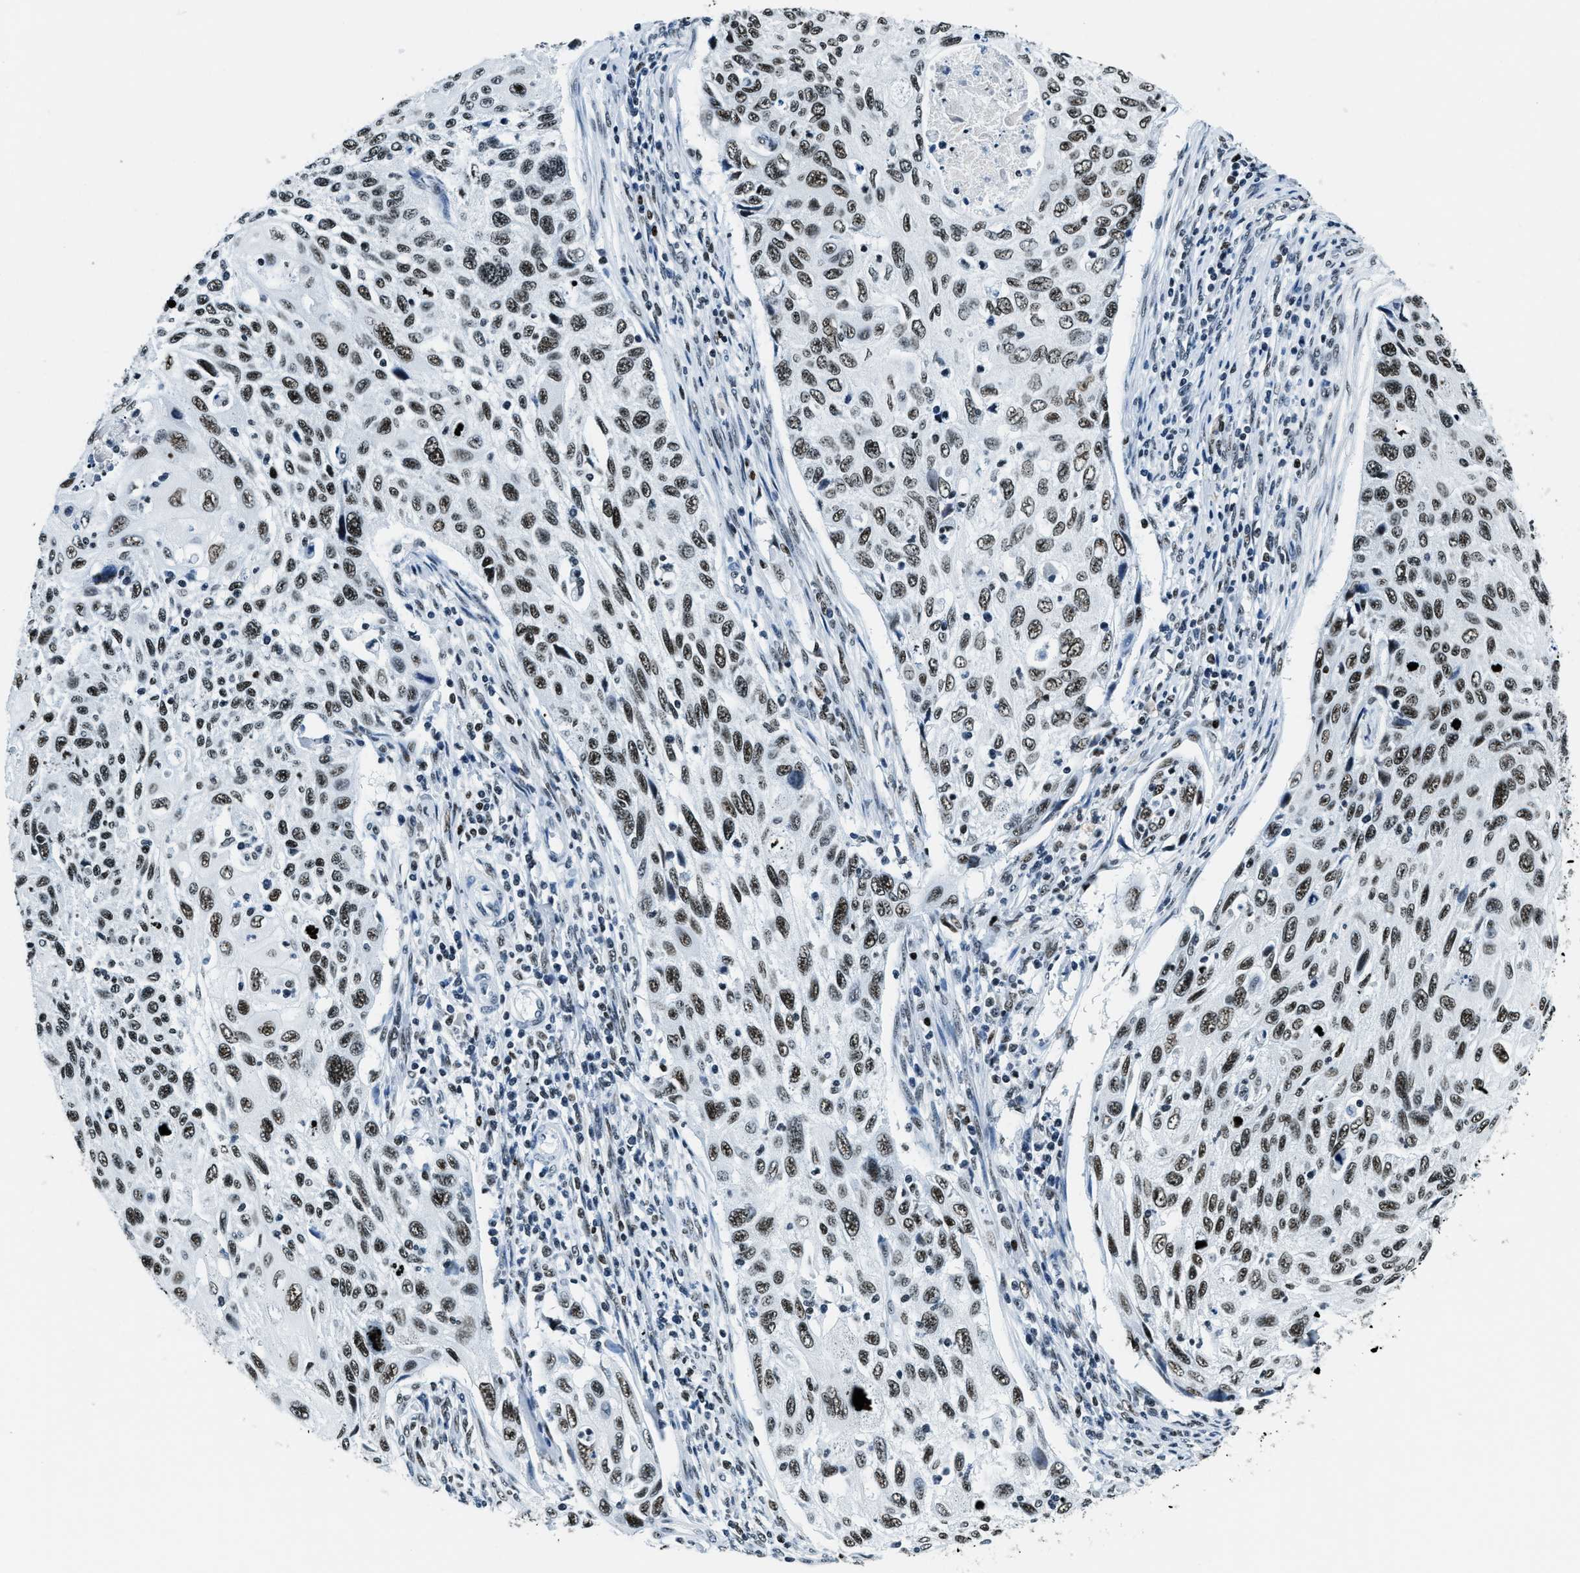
{"staining": {"intensity": "strong", "quantity": ">75%", "location": "nuclear"}, "tissue": "cervical cancer", "cell_type": "Tumor cells", "image_type": "cancer", "snomed": [{"axis": "morphology", "description": "Squamous cell carcinoma, NOS"}, {"axis": "topography", "description": "Cervix"}], "caption": "Protein staining of cervical squamous cell carcinoma tissue displays strong nuclear expression in approximately >75% of tumor cells.", "gene": "TOP1", "patient": {"sex": "female", "age": 70}}